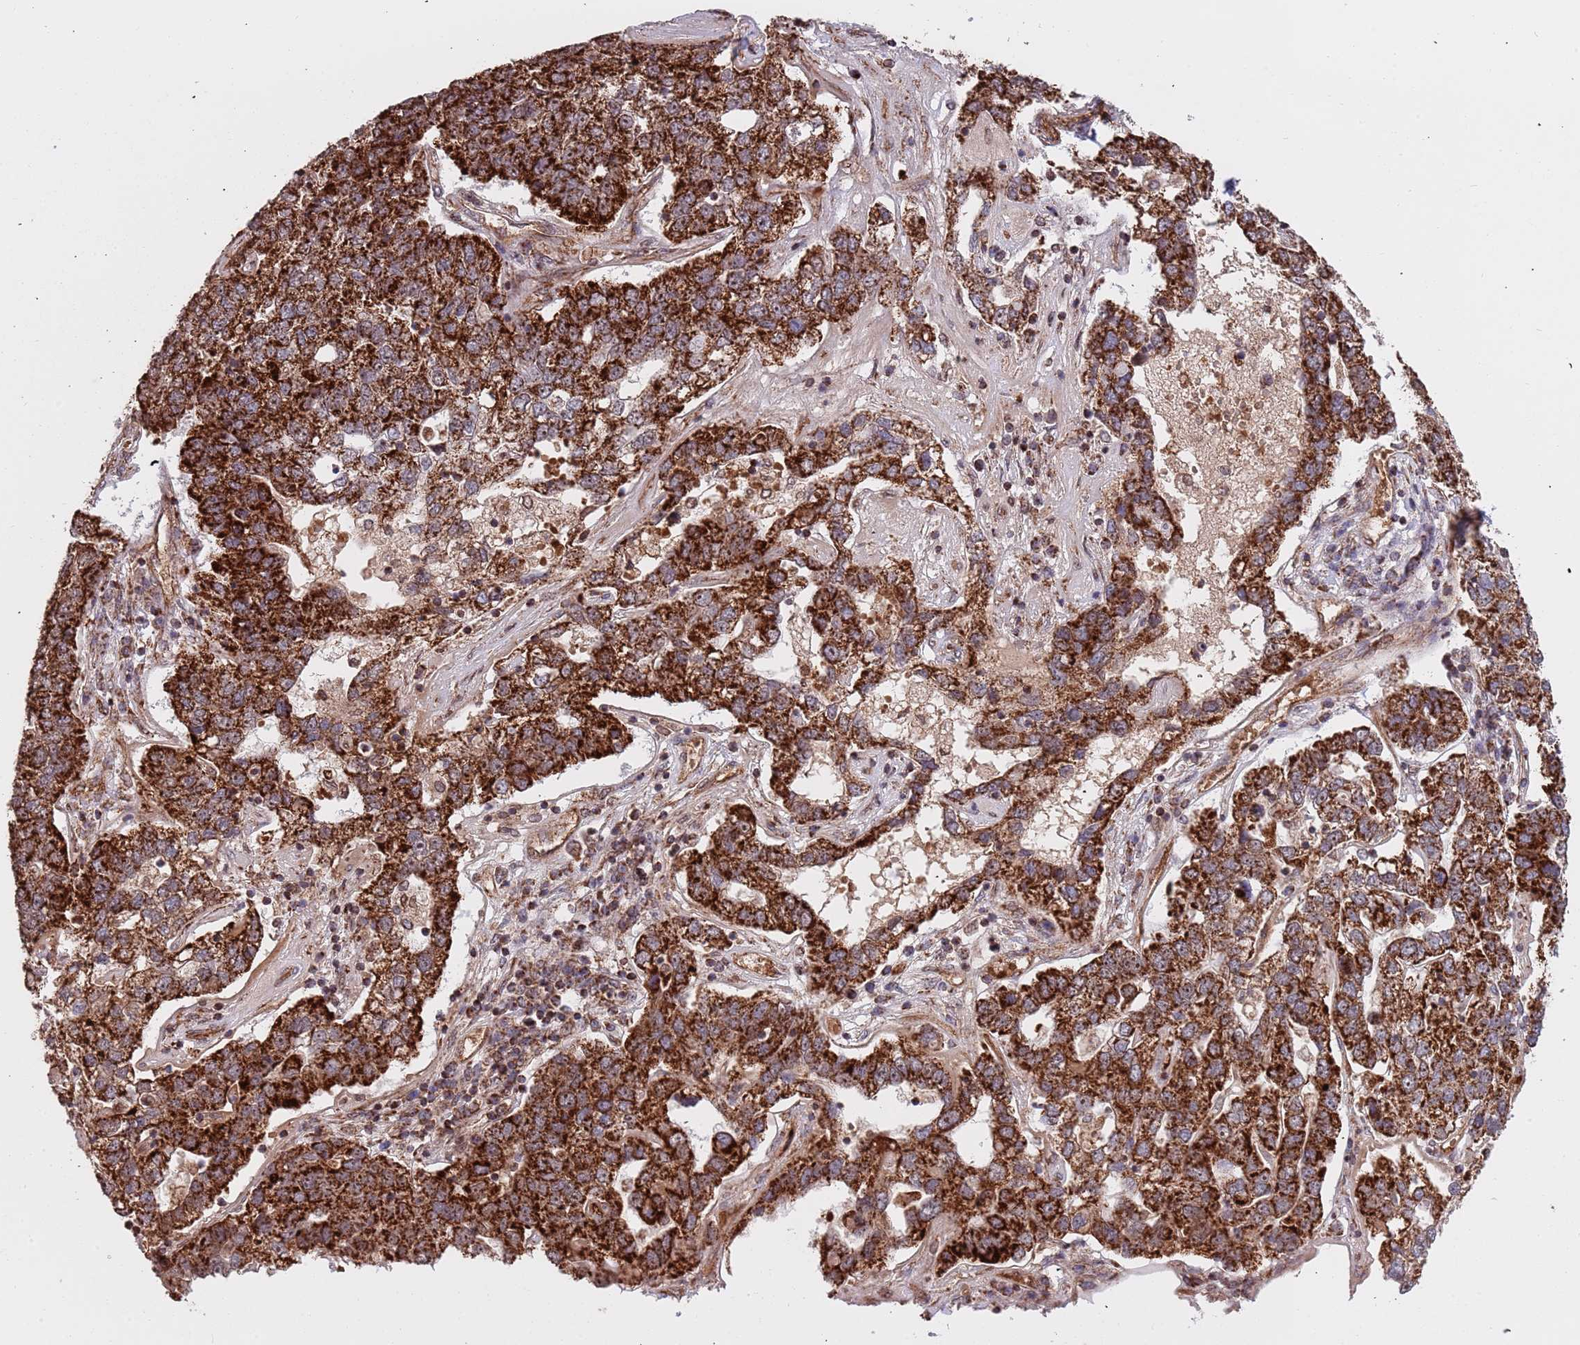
{"staining": {"intensity": "strong", "quantity": ">75%", "location": "cytoplasmic/membranous"}, "tissue": "pancreatic cancer", "cell_type": "Tumor cells", "image_type": "cancer", "snomed": [{"axis": "morphology", "description": "Adenocarcinoma, NOS"}, {"axis": "topography", "description": "Pancreas"}], "caption": "Adenocarcinoma (pancreatic) tissue demonstrates strong cytoplasmic/membranous positivity in approximately >75% of tumor cells Immunohistochemistry (ihc) stains the protein in brown and the nuclei are stained blue.", "gene": "DCHS1", "patient": {"sex": "female", "age": 61}}